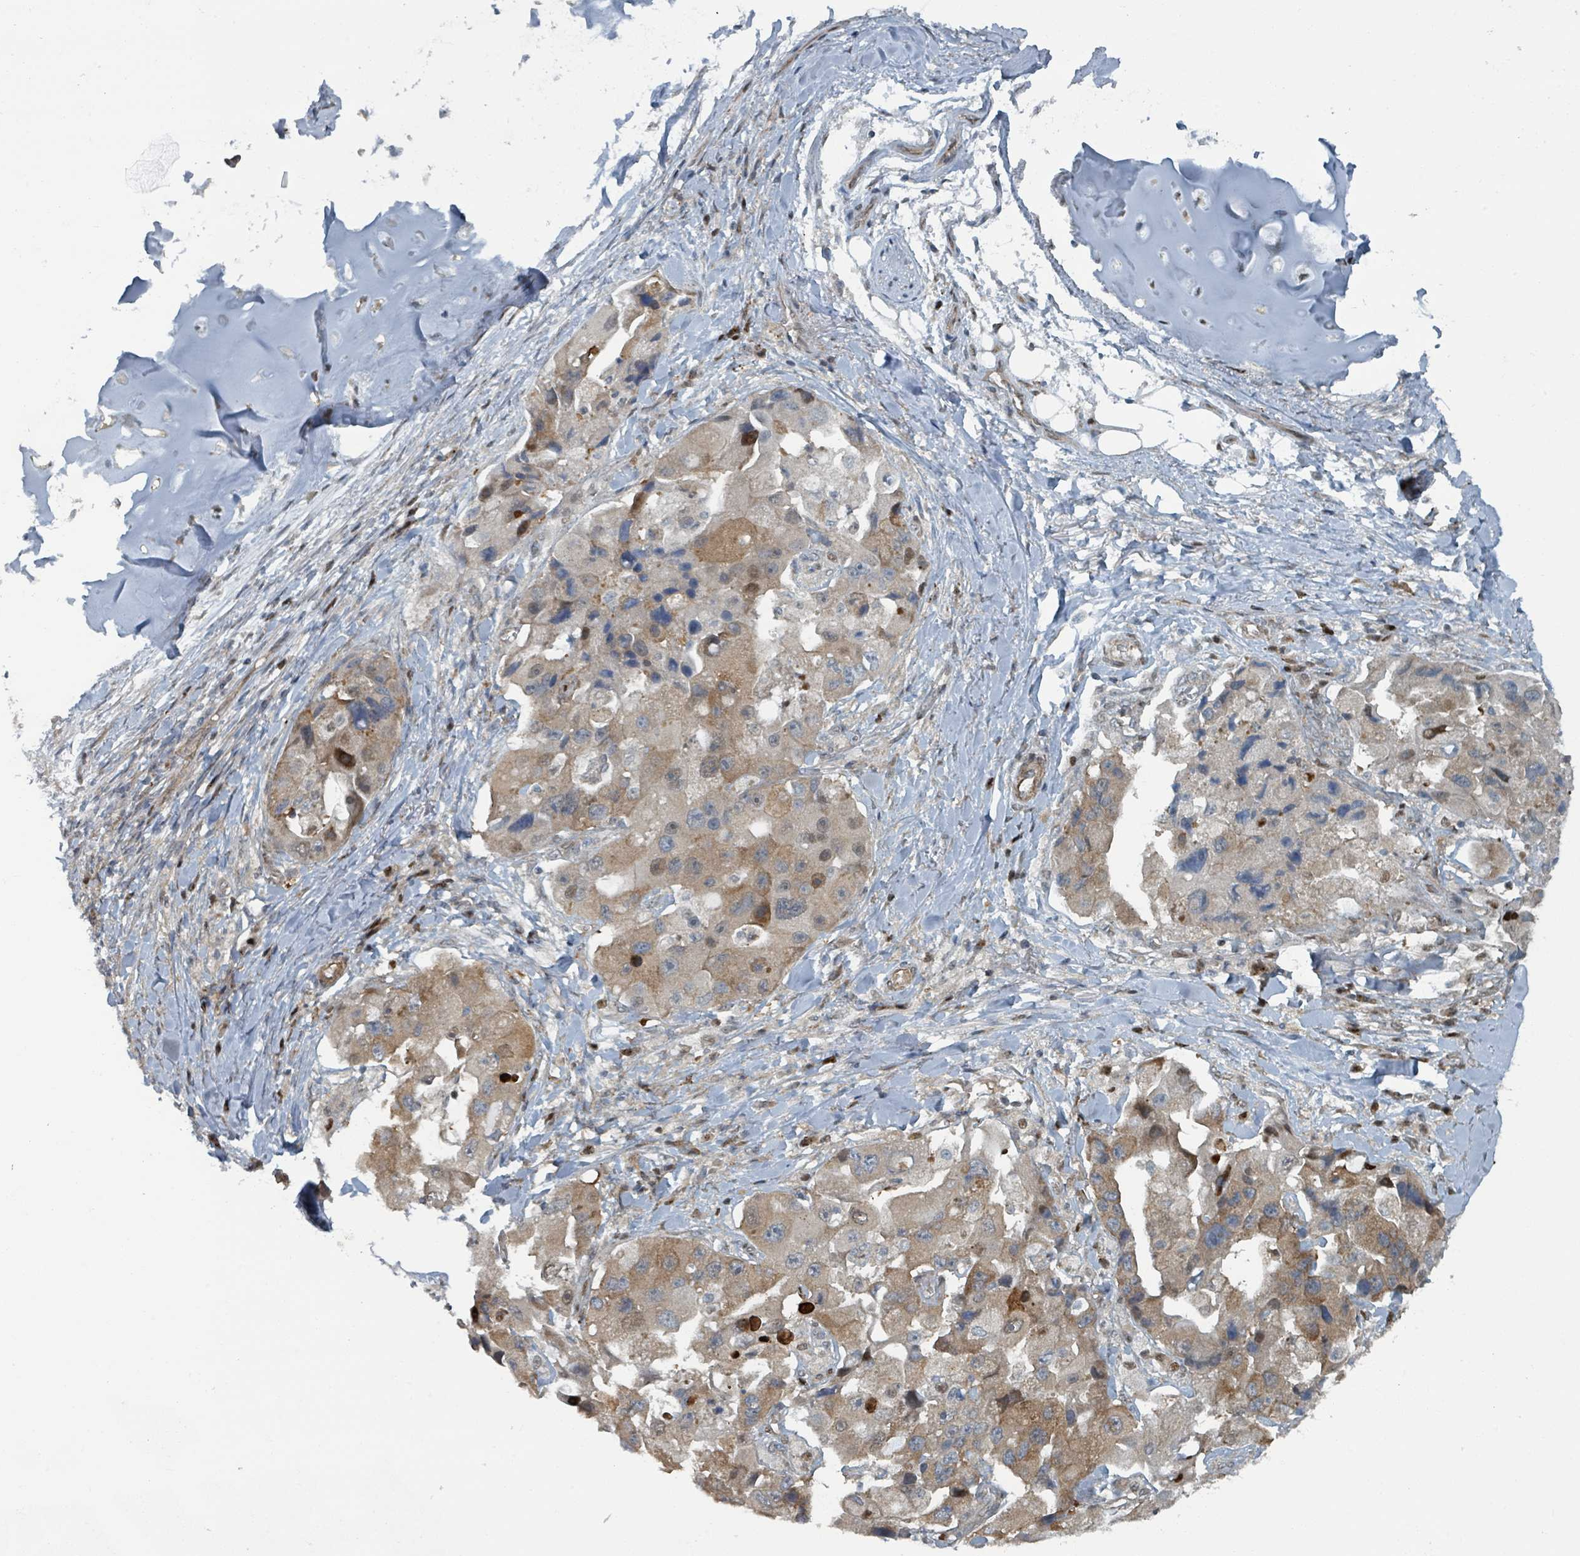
{"staining": {"intensity": "moderate", "quantity": ">75%", "location": "cytoplasmic/membranous"}, "tissue": "lung cancer", "cell_type": "Tumor cells", "image_type": "cancer", "snomed": [{"axis": "morphology", "description": "Adenocarcinoma, NOS"}, {"axis": "topography", "description": "Lung"}], "caption": "Immunohistochemical staining of lung cancer (adenocarcinoma) reveals moderate cytoplasmic/membranous protein staining in approximately >75% of tumor cells. (DAB (3,3'-diaminobenzidine) = brown stain, brightfield microscopy at high magnification).", "gene": "RHPN2", "patient": {"sex": "female", "age": 54}}